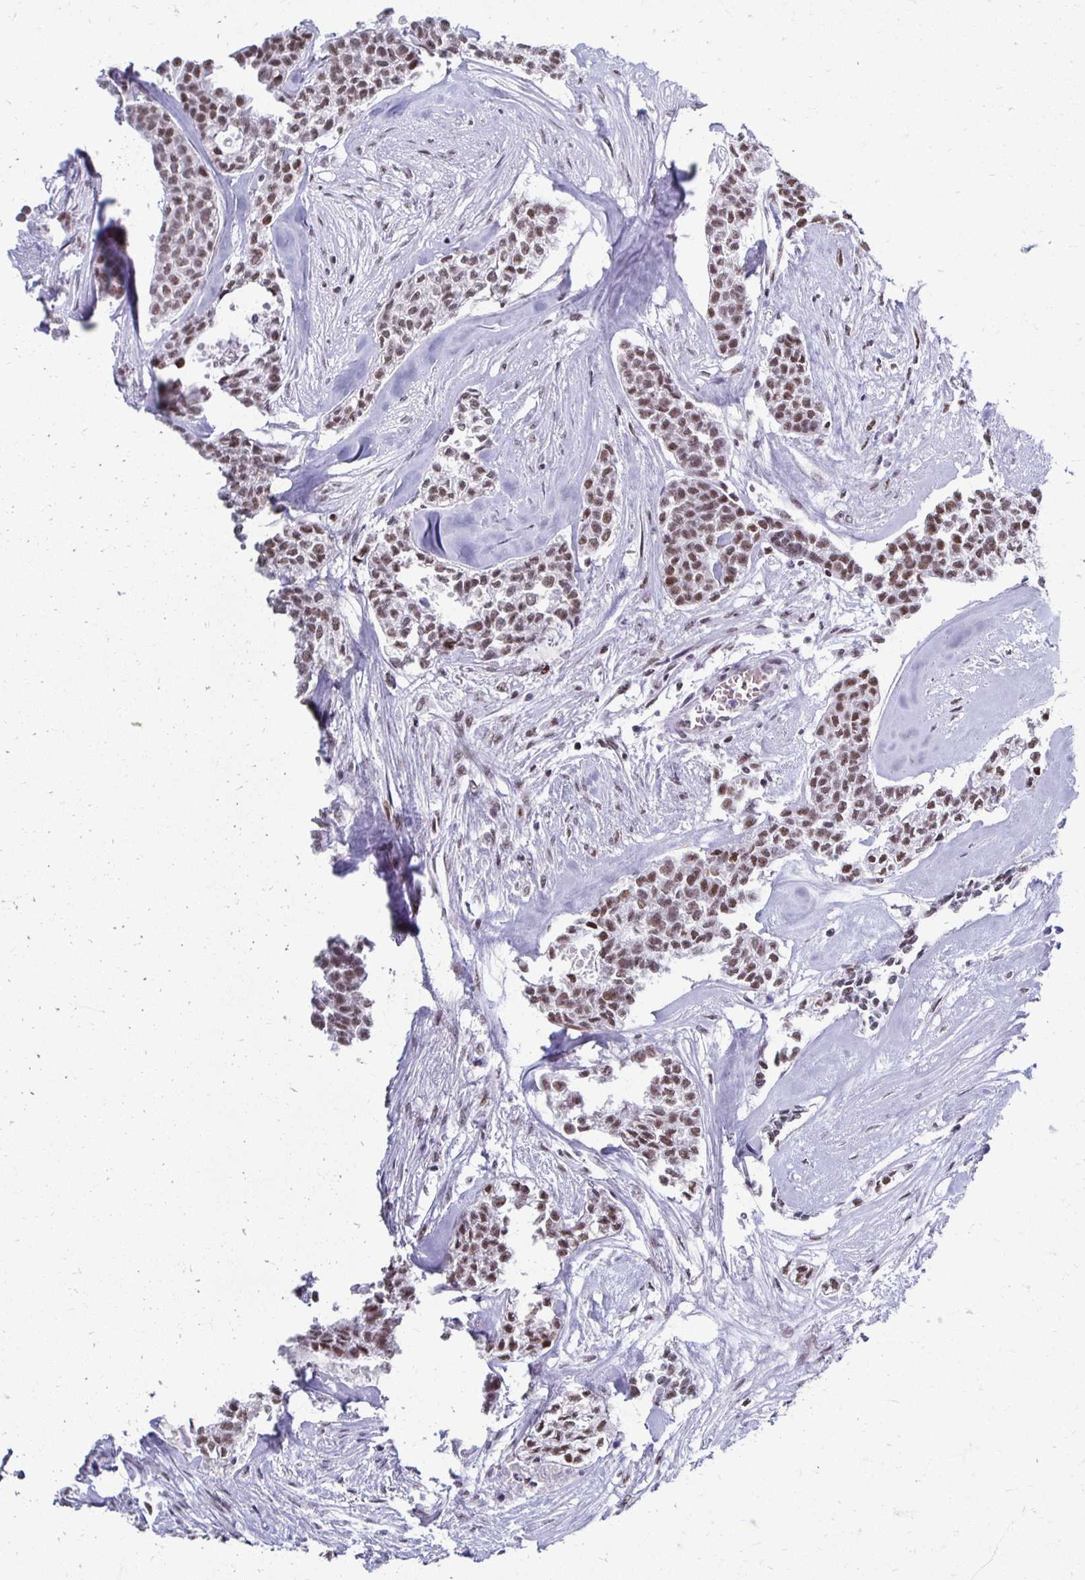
{"staining": {"intensity": "moderate", "quantity": ">75%", "location": "nuclear"}, "tissue": "head and neck cancer", "cell_type": "Tumor cells", "image_type": "cancer", "snomed": [{"axis": "morphology", "description": "Adenocarcinoma, NOS"}, {"axis": "topography", "description": "Head-Neck"}], "caption": "Immunohistochemistry histopathology image of head and neck cancer (adenocarcinoma) stained for a protein (brown), which exhibits medium levels of moderate nuclear expression in about >75% of tumor cells.", "gene": "IRF7", "patient": {"sex": "male", "age": 81}}